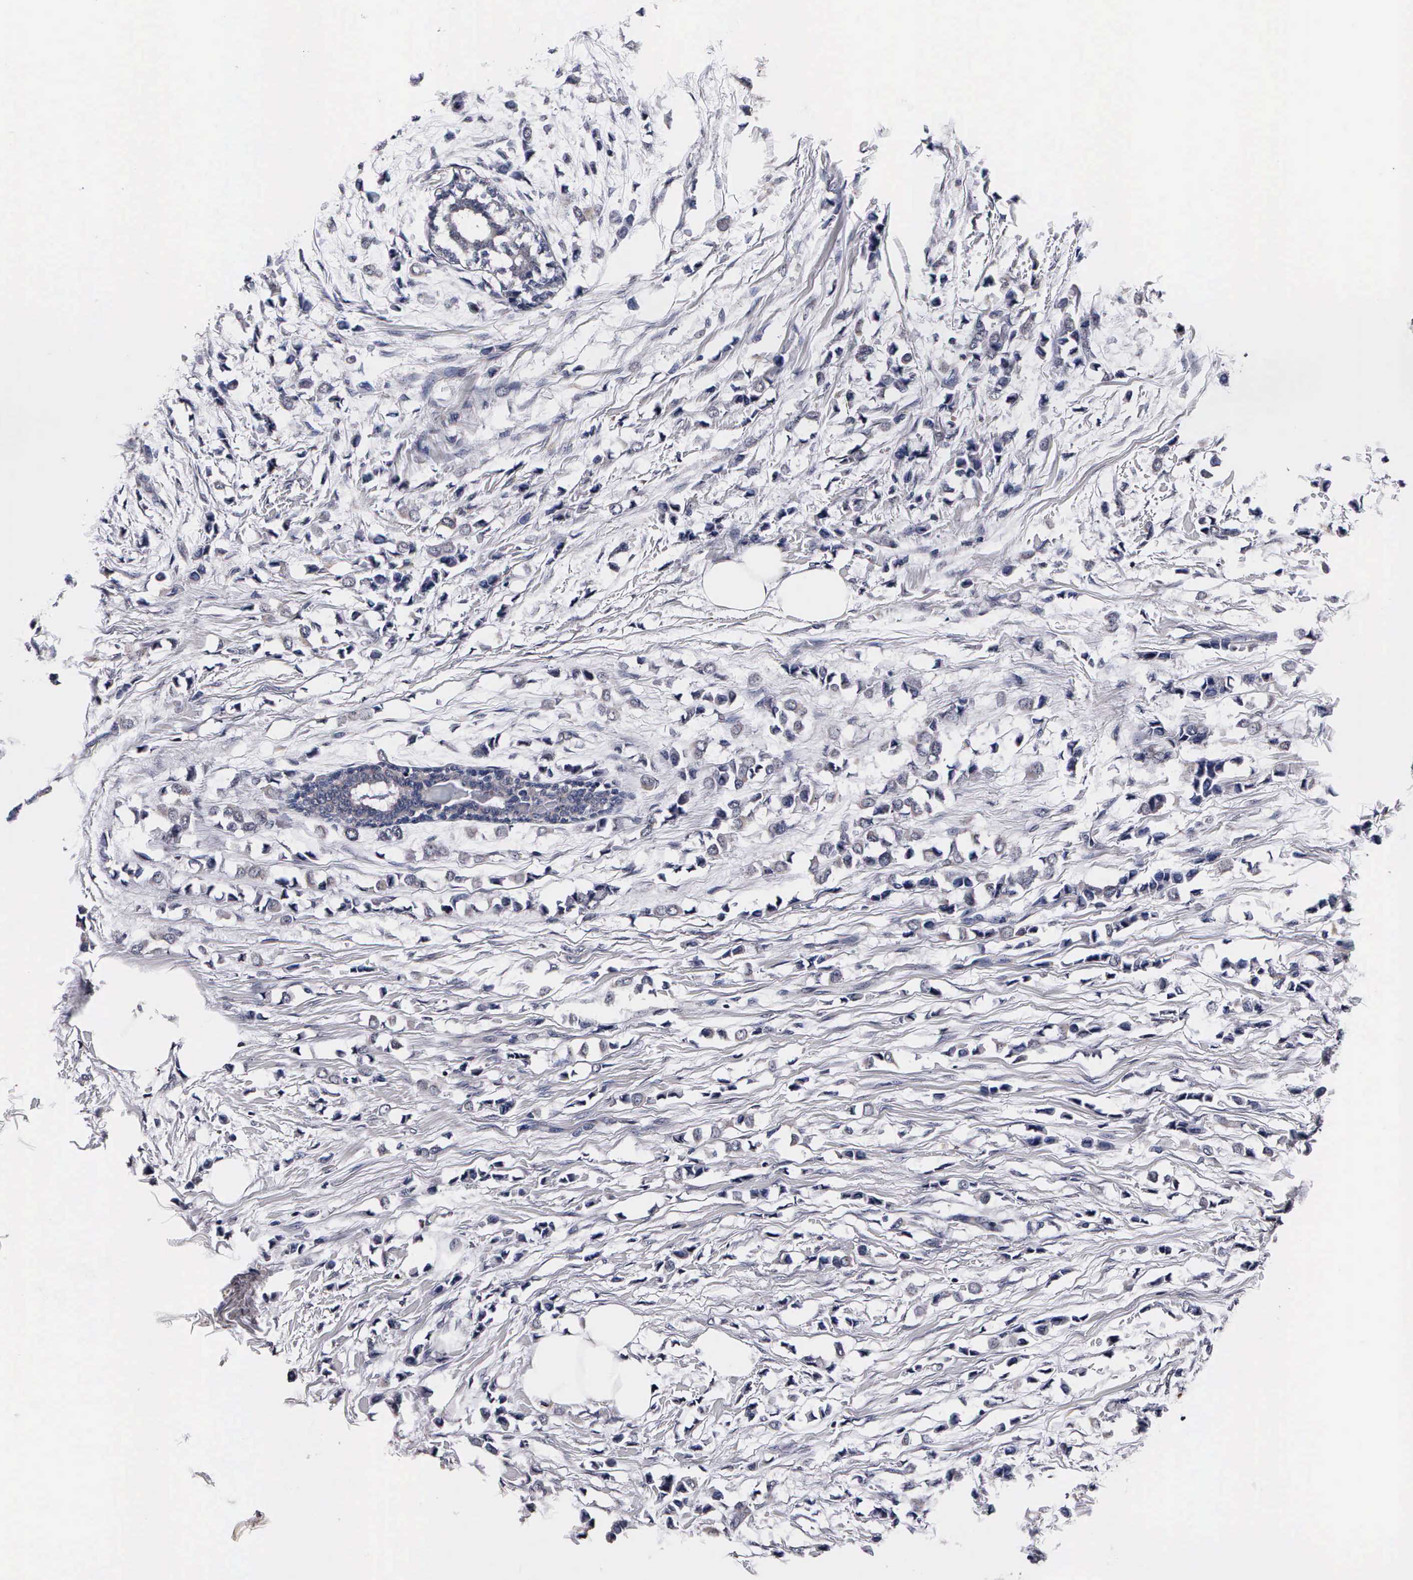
{"staining": {"intensity": "weak", "quantity": "<25%", "location": "cytoplasmic/membranous"}, "tissue": "breast cancer", "cell_type": "Tumor cells", "image_type": "cancer", "snomed": [{"axis": "morphology", "description": "Lobular carcinoma"}, {"axis": "topography", "description": "Breast"}], "caption": "Breast cancer stained for a protein using immunohistochemistry (IHC) displays no positivity tumor cells.", "gene": "PSMA3", "patient": {"sex": "female", "age": 51}}